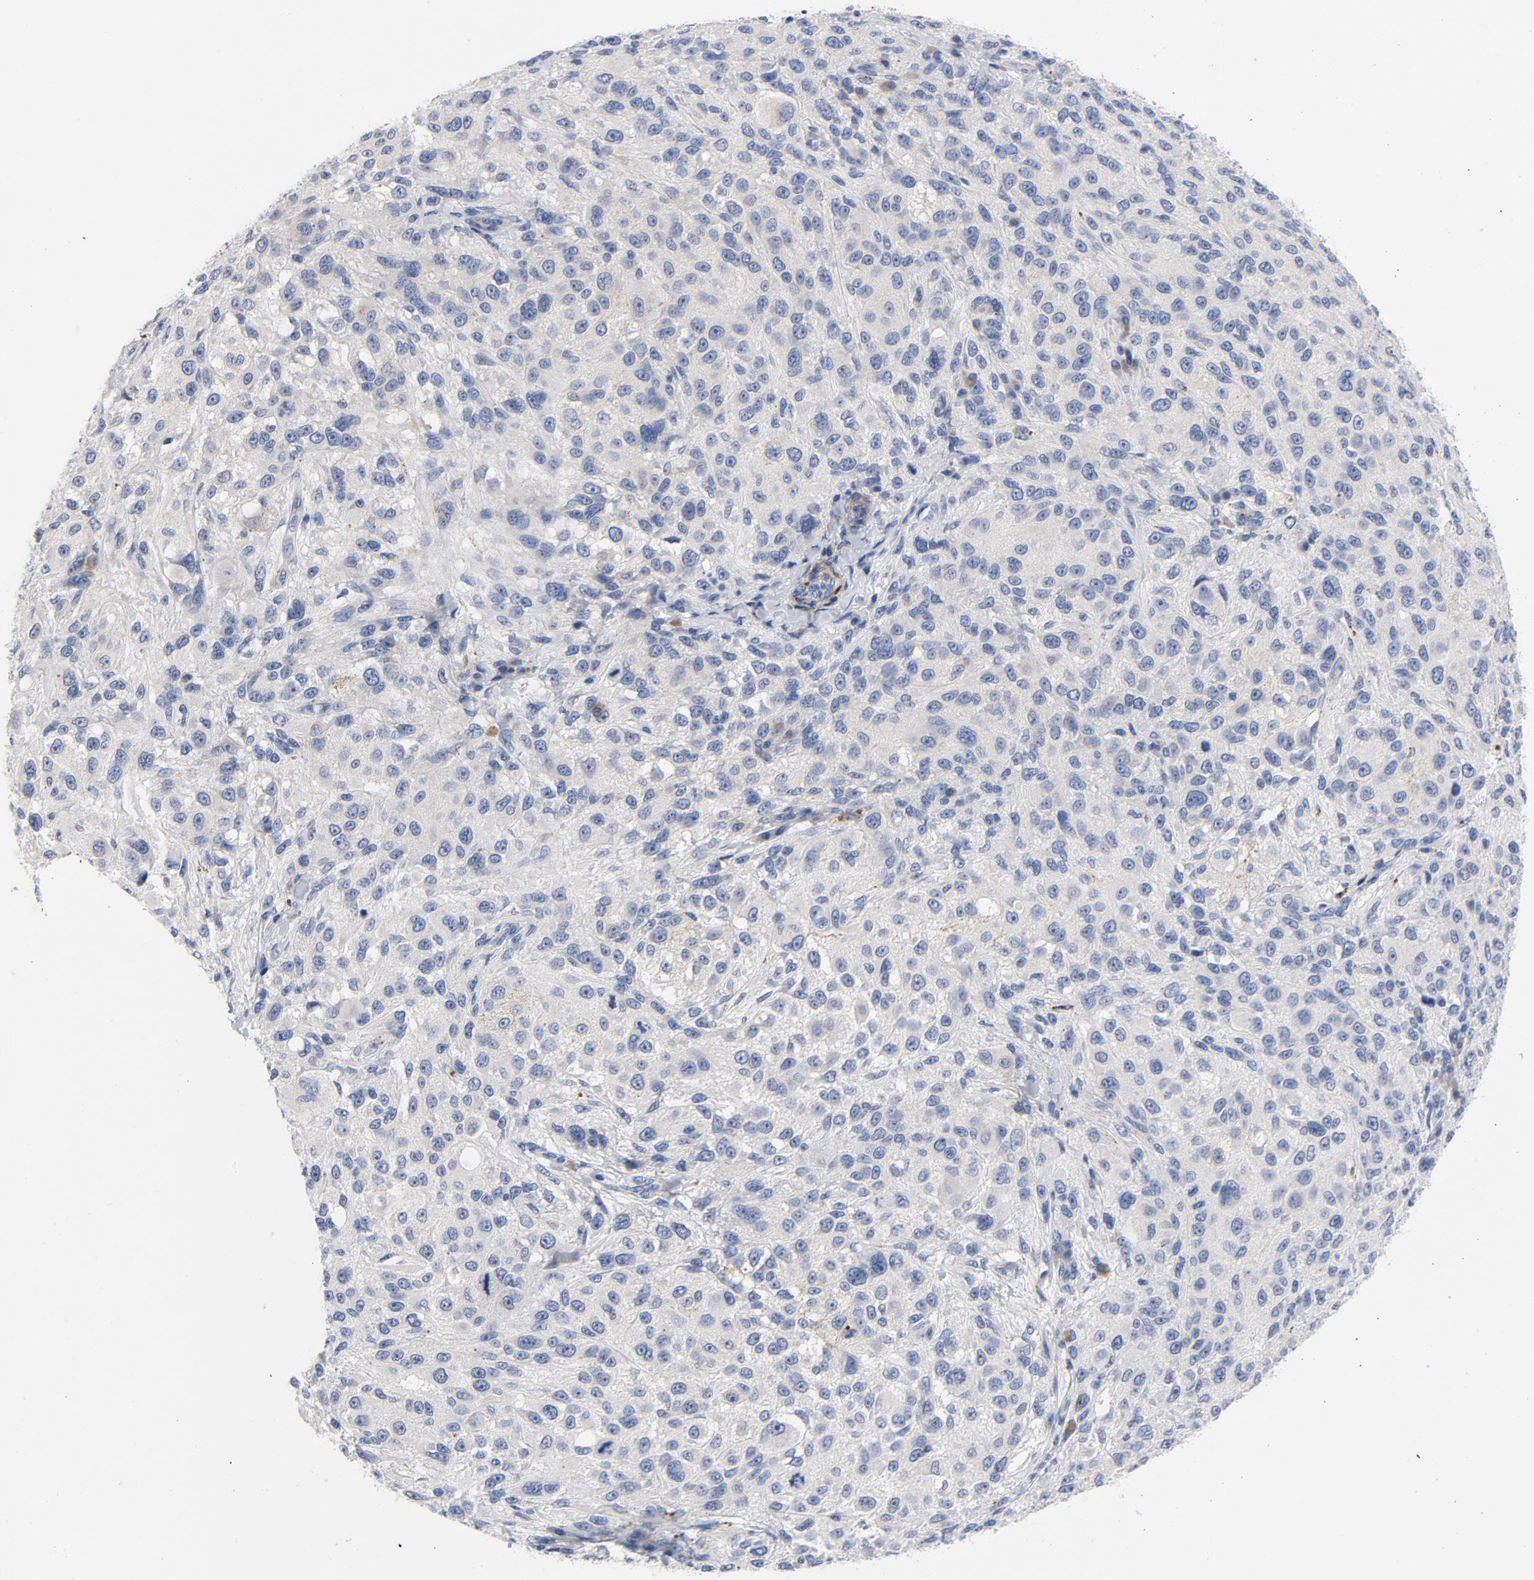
{"staining": {"intensity": "weak", "quantity": "<25%", "location": "cytoplasmic/membranous"}, "tissue": "melanoma", "cell_type": "Tumor cells", "image_type": "cancer", "snomed": [{"axis": "morphology", "description": "Necrosis, NOS"}, {"axis": "morphology", "description": "Malignant melanoma, NOS"}, {"axis": "topography", "description": "Skin"}], "caption": "Tumor cells show no significant protein expression in malignant melanoma.", "gene": "LAMC1", "patient": {"sex": "female", "age": 87}}